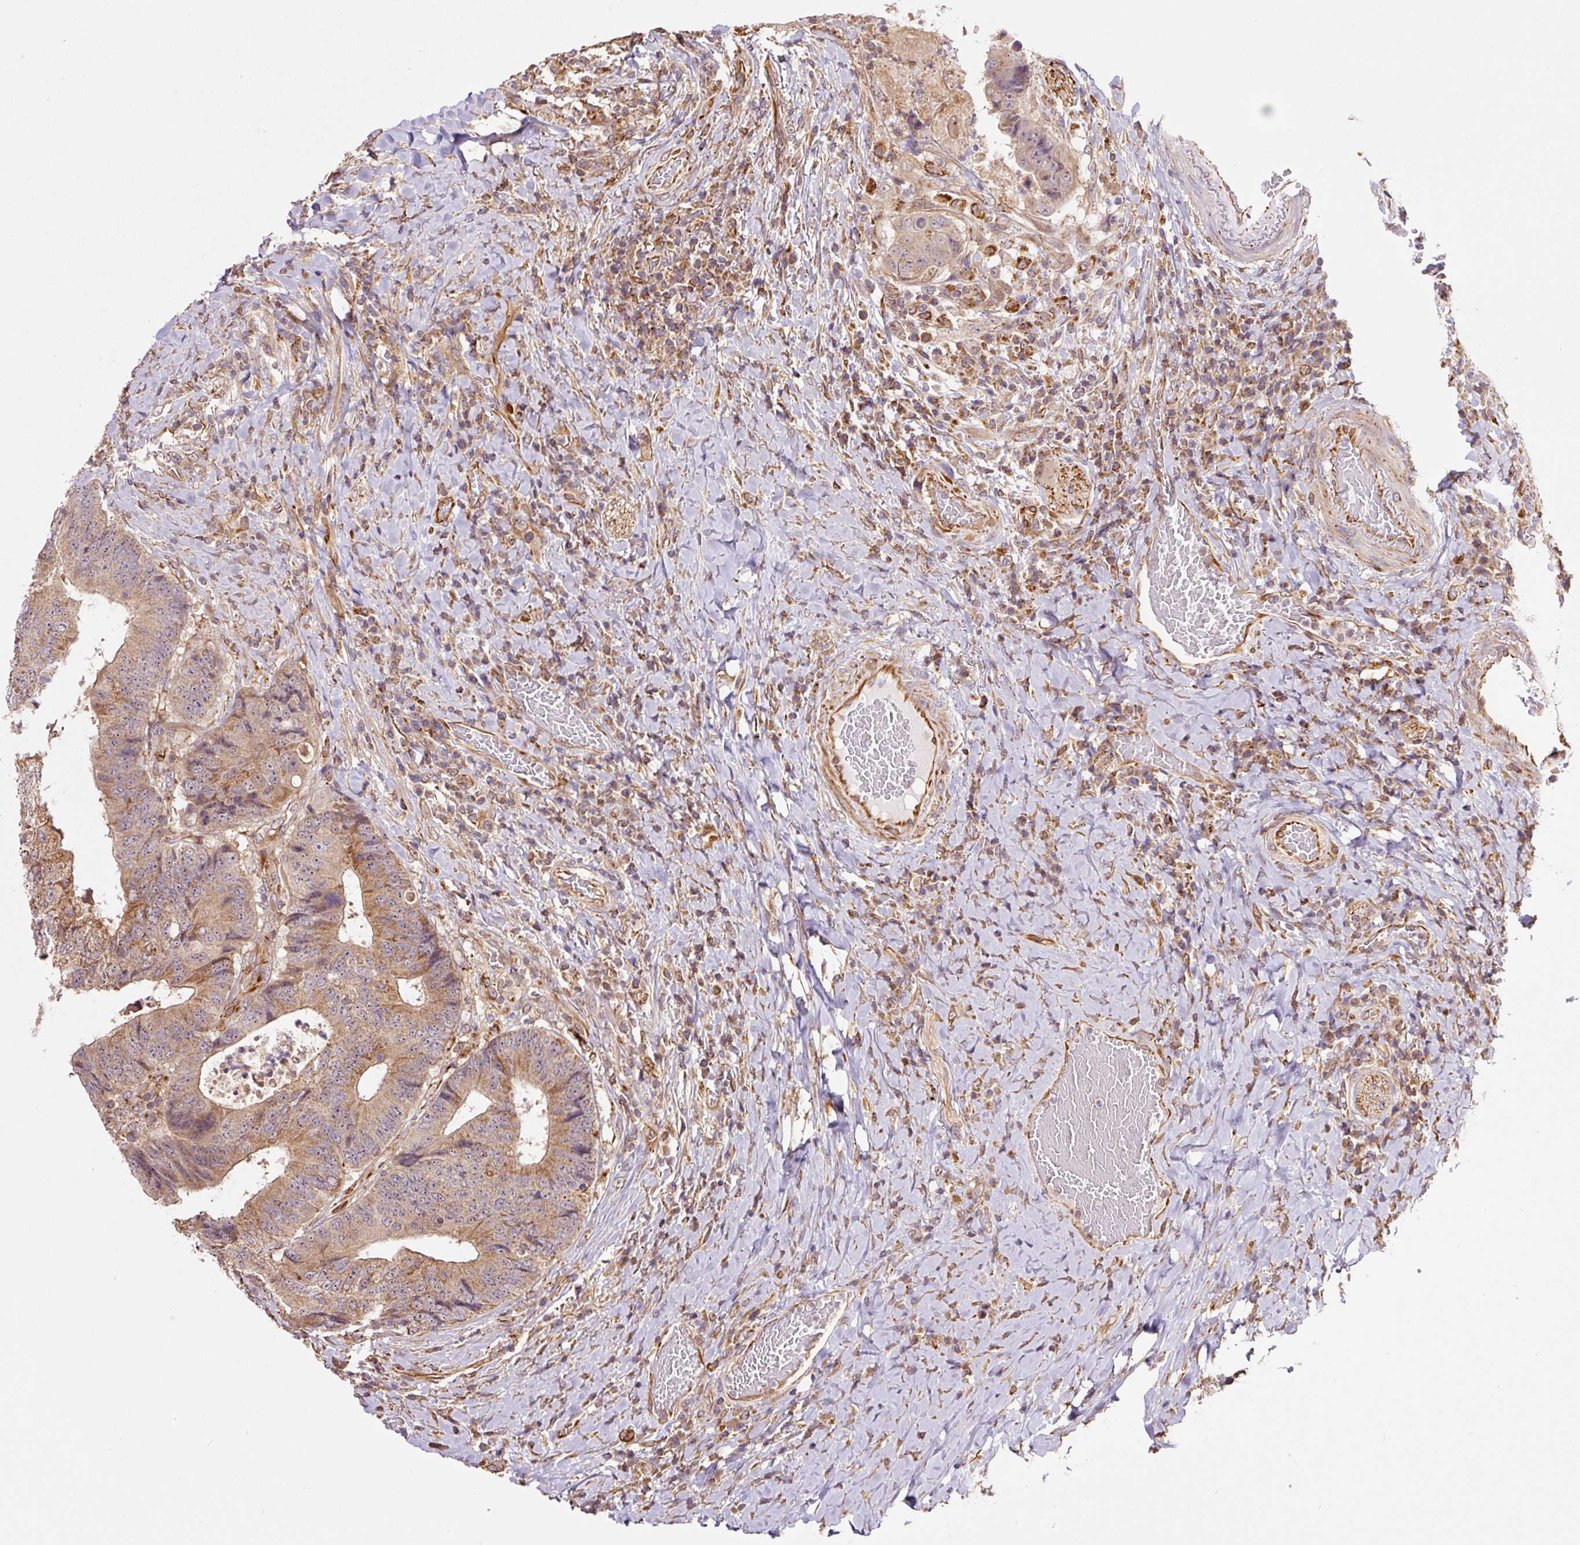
{"staining": {"intensity": "moderate", "quantity": ">75%", "location": "cytoplasmic/membranous"}, "tissue": "colorectal cancer", "cell_type": "Tumor cells", "image_type": "cancer", "snomed": [{"axis": "morphology", "description": "Adenocarcinoma, NOS"}, {"axis": "topography", "description": "Rectum"}], "caption": "Protein staining of colorectal cancer tissue exhibits moderate cytoplasmic/membranous positivity in about >75% of tumor cells.", "gene": "PCK2", "patient": {"sex": "male", "age": 72}}